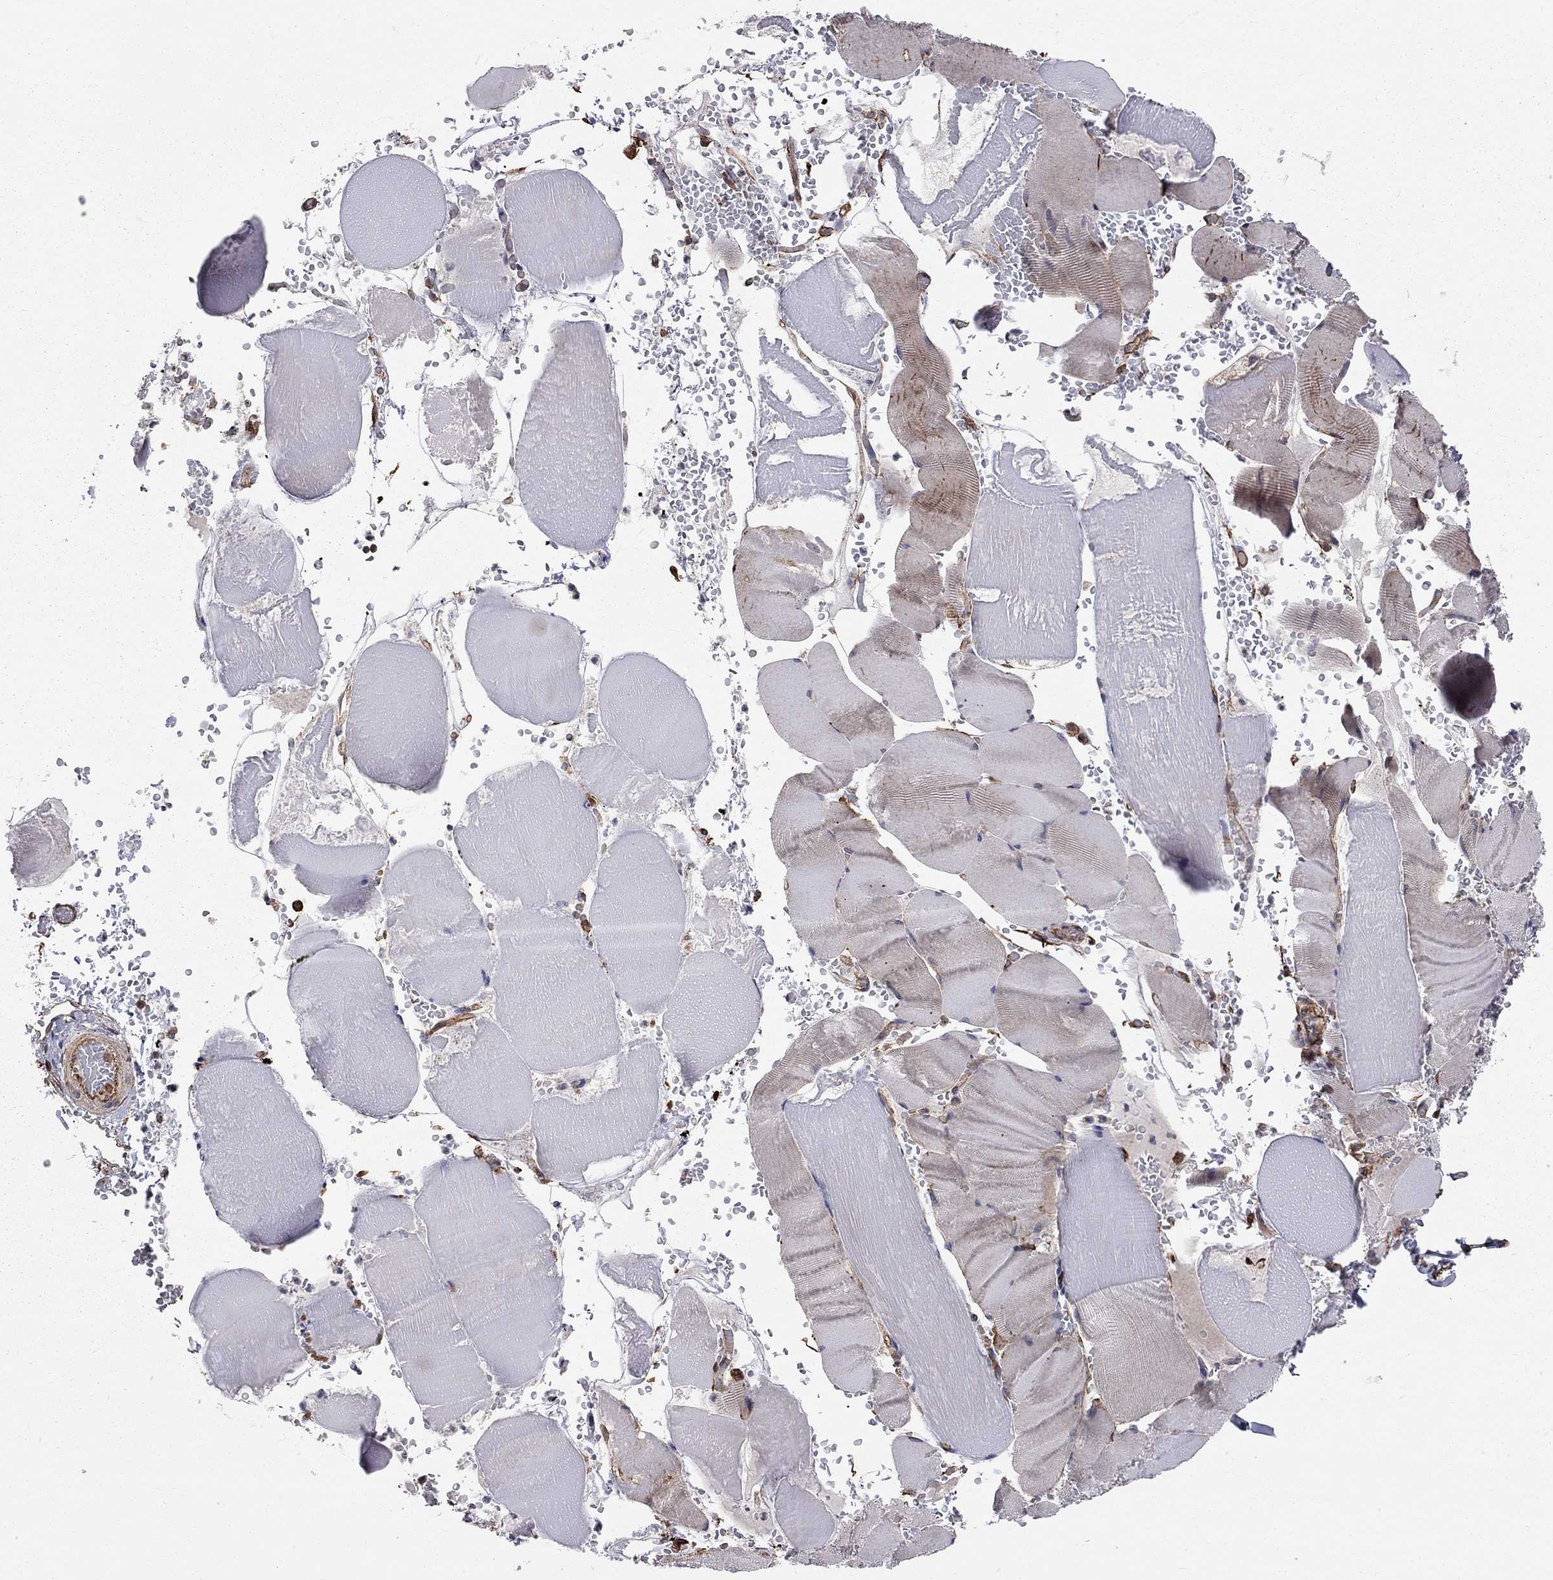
{"staining": {"intensity": "moderate", "quantity": "<25%", "location": "cytoplasmic/membranous"}, "tissue": "skeletal muscle", "cell_type": "Myocytes", "image_type": "normal", "snomed": [{"axis": "morphology", "description": "Normal tissue, NOS"}, {"axis": "topography", "description": "Skeletal muscle"}], "caption": "Brown immunohistochemical staining in benign human skeletal muscle reveals moderate cytoplasmic/membranous positivity in about <25% of myocytes.", "gene": "RASEF", "patient": {"sex": "male", "age": 56}}